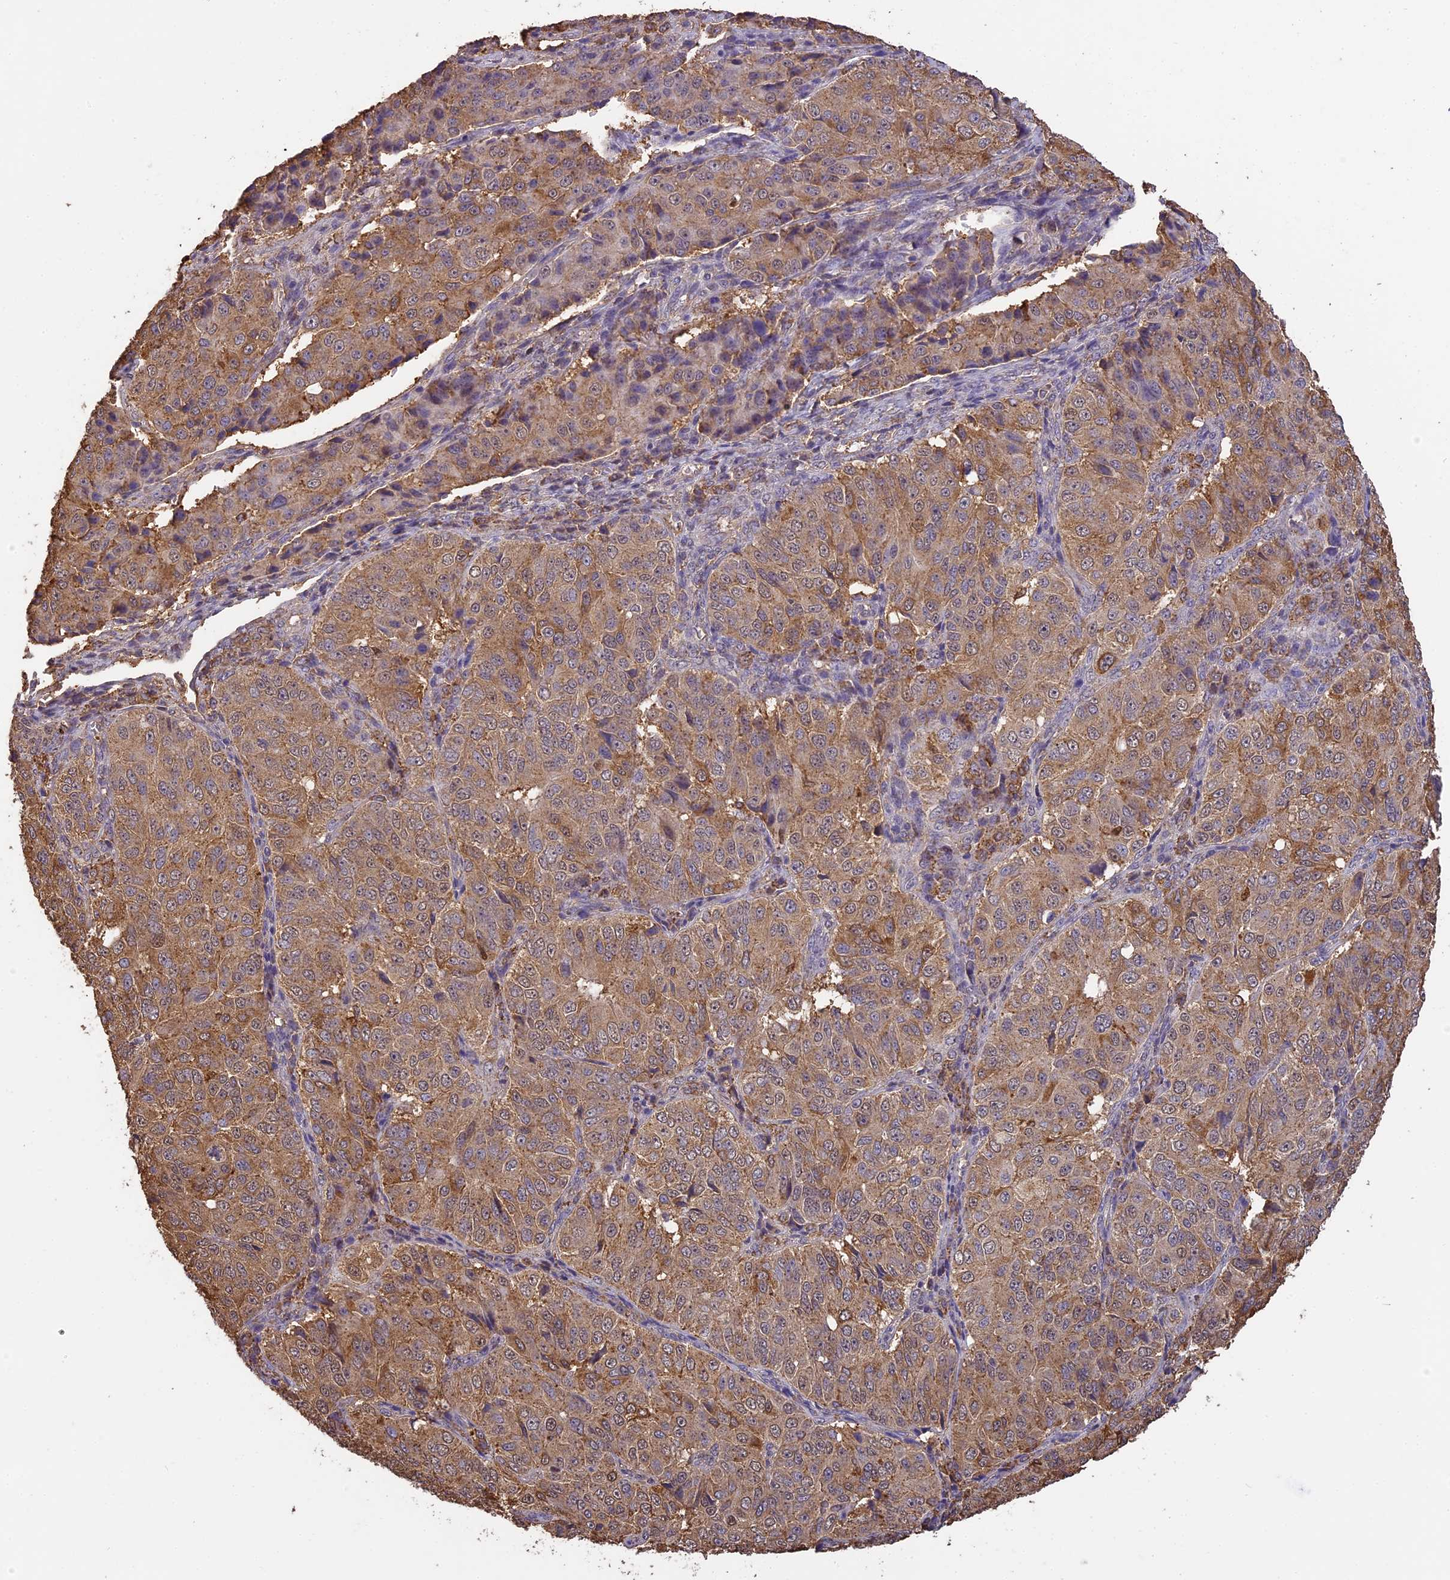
{"staining": {"intensity": "moderate", "quantity": ">75%", "location": "cytoplasmic/membranous"}, "tissue": "ovarian cancer", "cell_type": "Tumor cells", "image_type": "cancer", "snomed": [{"axis": "morphology", "description": "Carcinoma, endometroid"}, {"axis": "topography", "description": "Ovary"}], "caption": "Endometroid carcinoma (ovarian) was stained to show a protein in brown. There is medium levels of moderate cytoplasmic/membranous expression in about >75% of tumor cells.", "gene": "ARHGAP19", "patient": {"sex": "female", "age": 51}}